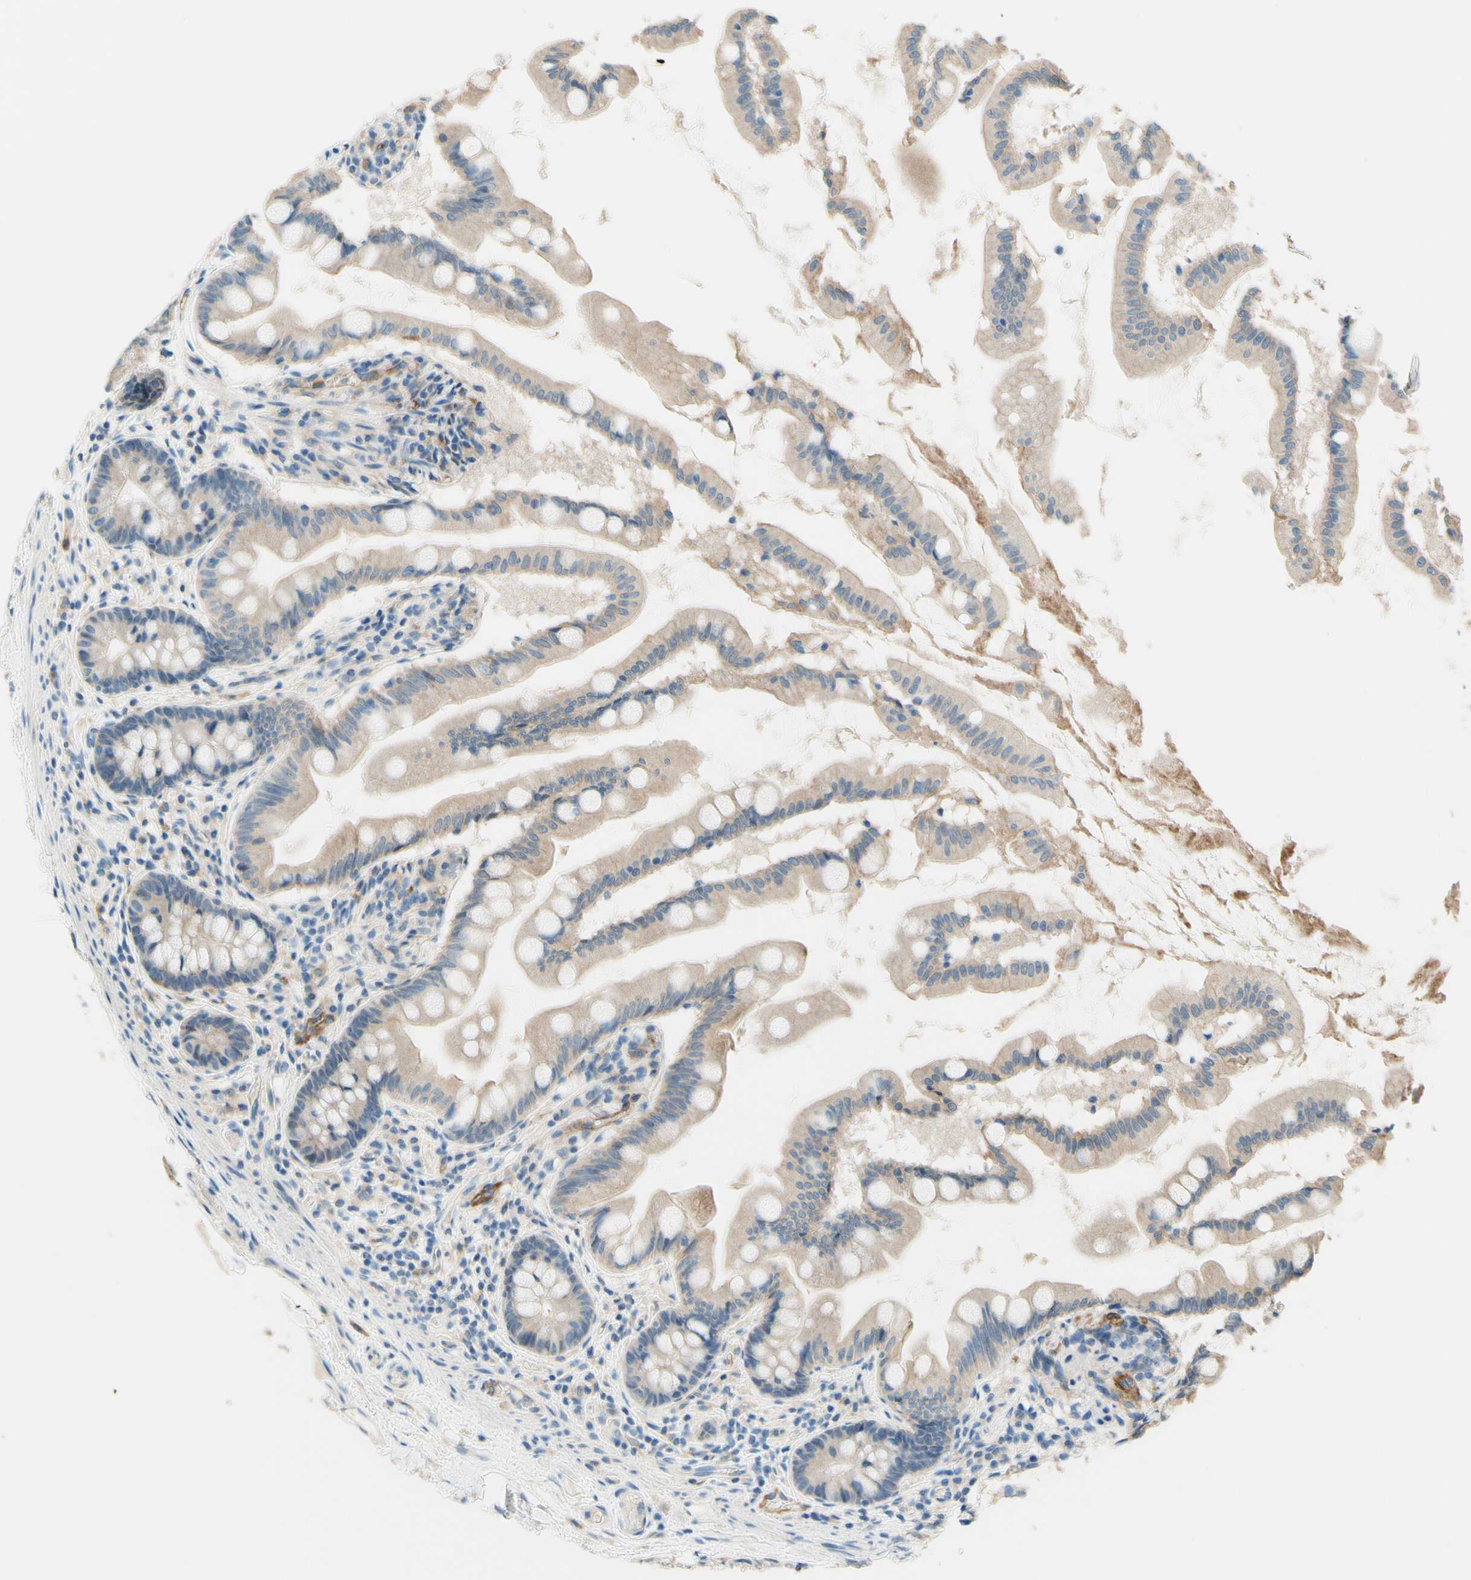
{"staining": {"intensity": "weak", "quantity": "25%-75%", "location": "cytoplasmic/membranous"}, "tissue": "small intestine", "cell_type": "Glandular cells", "image_type": "normal", "snomed": [{"axis": "morphology", "description": "Normal tissue, NOS"}, {"axis": "topography", "description": "Small intestine"}], "caption": "Immunohistochemical staining of normal human small intestine reveals low levels of weak cytoplasmic/membranous positivity in about 25%-75% of glandular cells.", "gene": "SIGLEC9", "patient": {"sex": "female", "age": 56}}